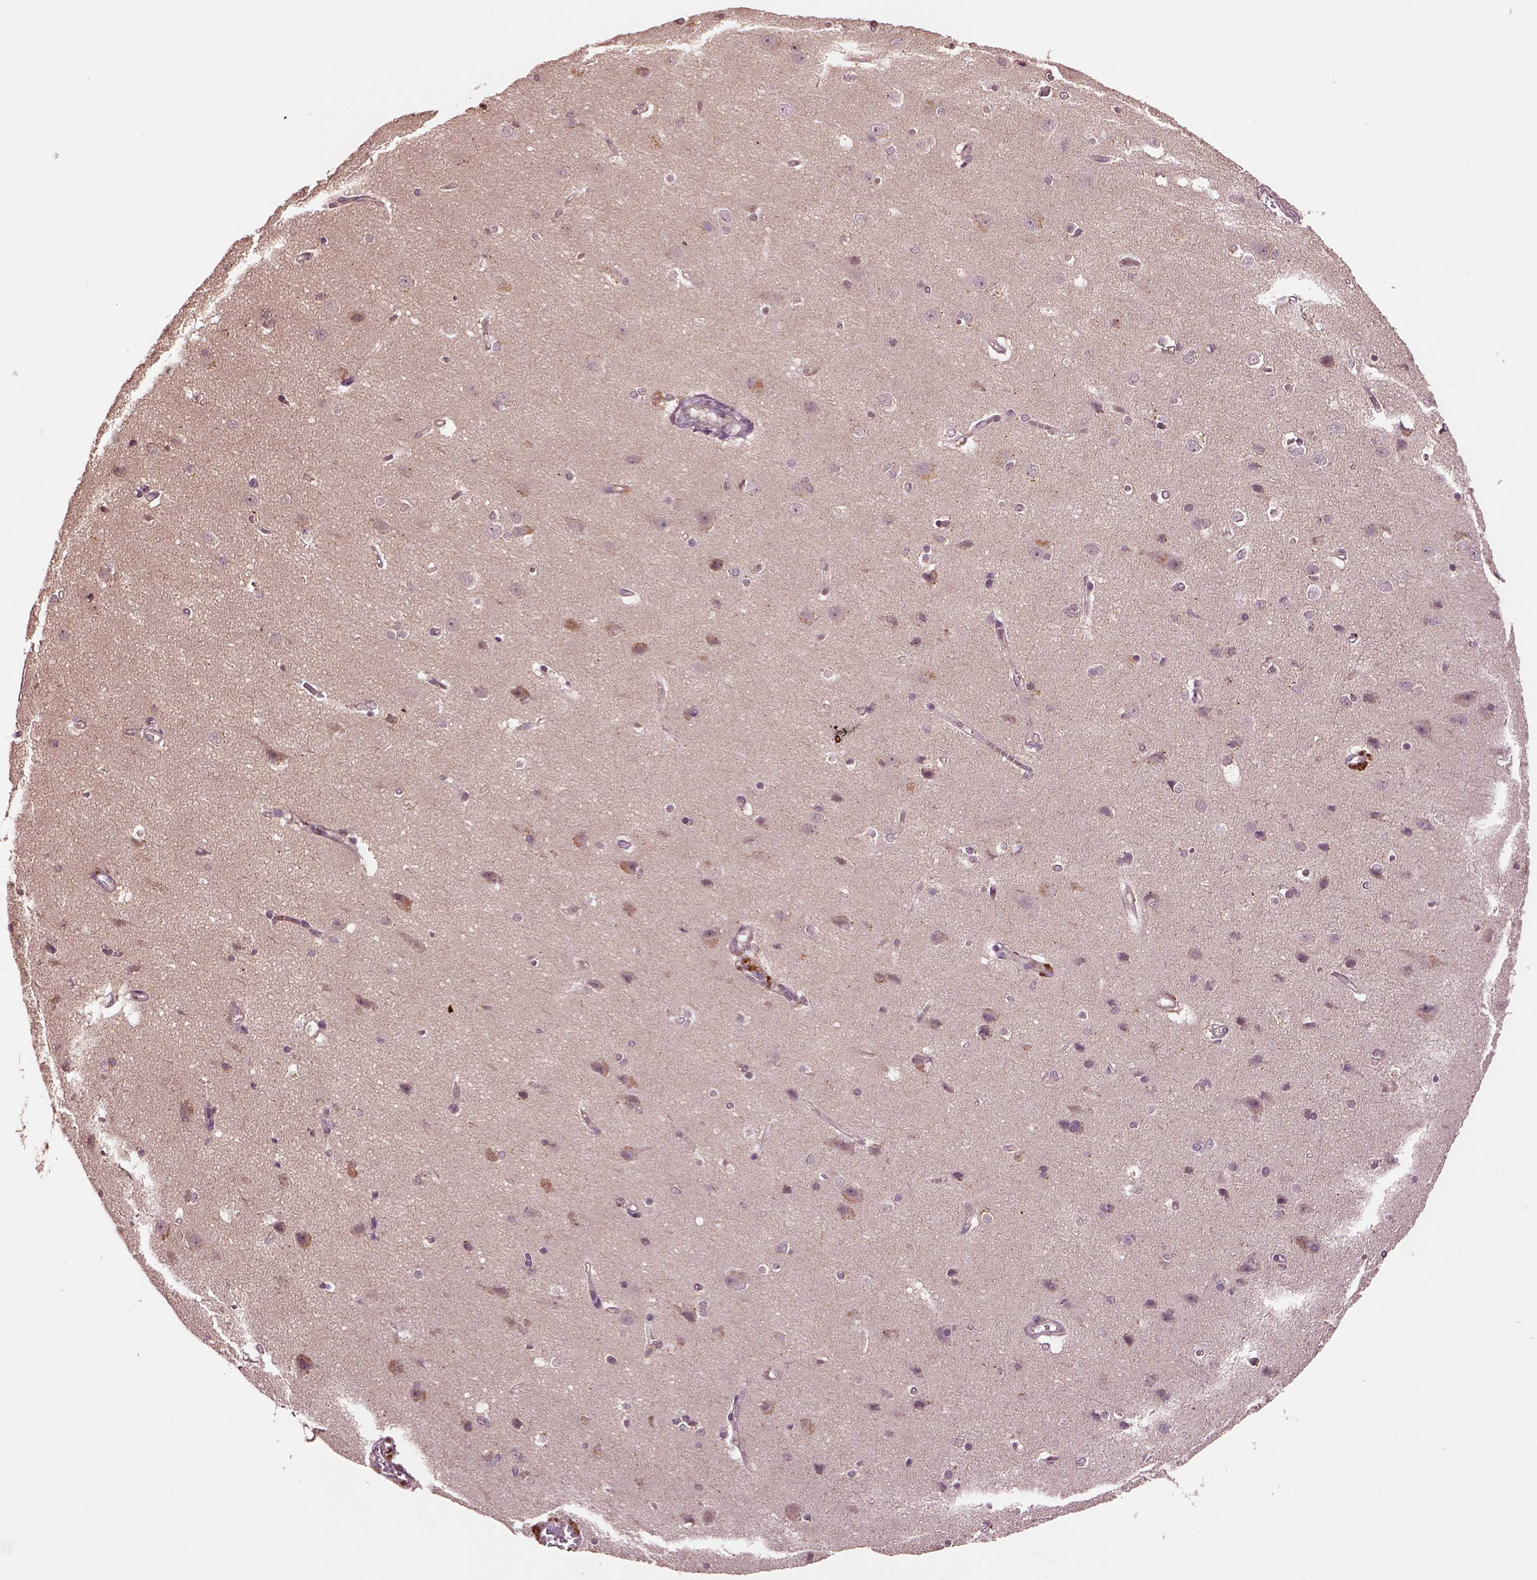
{"staining": {"intensity": "negative", "quantity": "none", "location": "none"}, "tissue": "cerebral cortex", "cell_type": "Endothelial cells", "image_type": "normal", "snomed": [{"axis": "morphology", "description": "Normal tissue, NOS"}, {"axis": "topography", "description": "Cerebral cortex"}], "caption": "Immunohistochemistry of normal cerebral cortex reveals no expression in endothelial cells. Nuclei are stained in blue.", "gene": "MTHFS", "patient": {"sex": "male", "age": 37}}